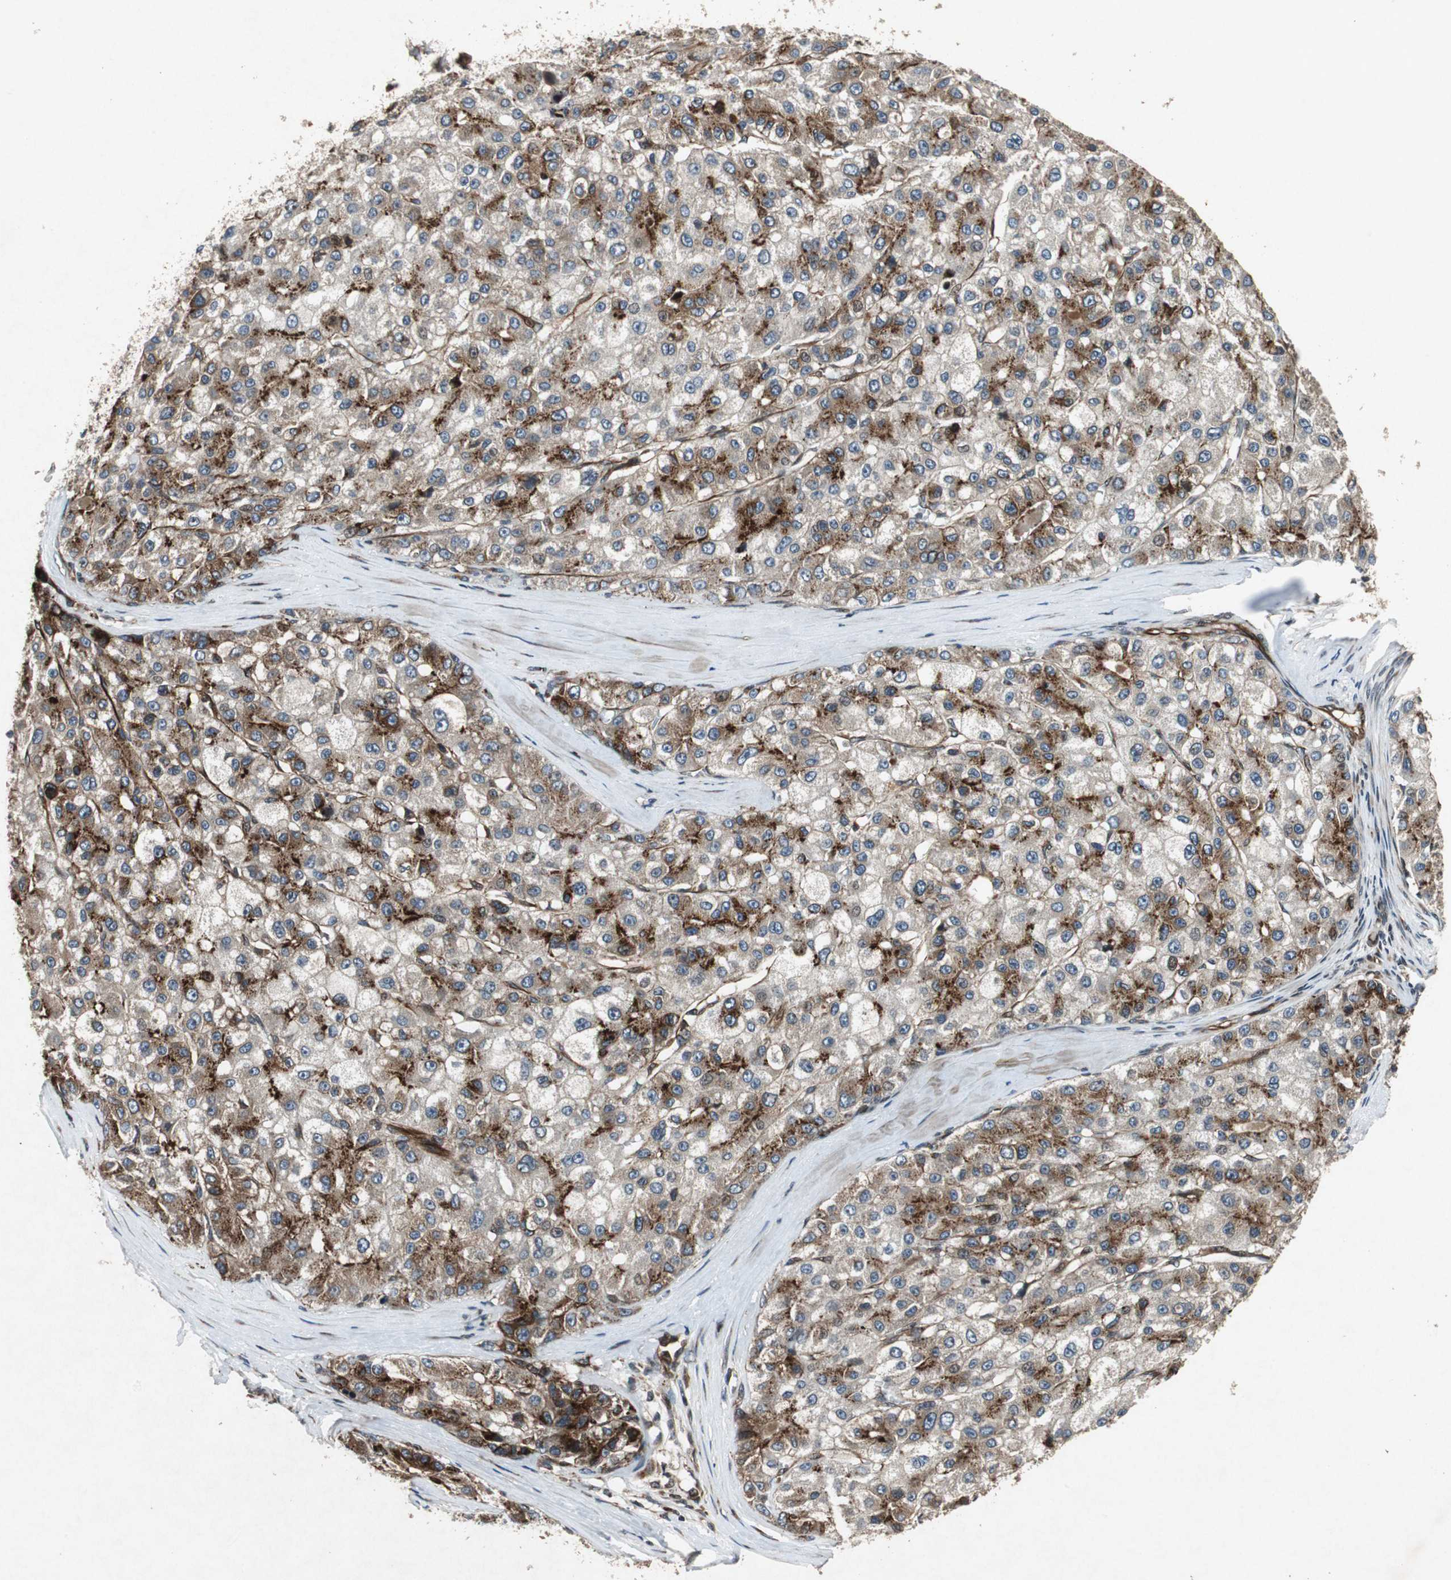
{"staining": {"intensity": "moderate", "quantity": "25%-75%", "location": "cytoplasmic/membranous"}, "tissue": "liver cancer", "cell_type": "Tumor cells", "image_type": "cancer", "snomed": [{"axis": "morphology", "description": "Carcinoma, Hepatocellular, NOS"}, {"axis": "topography", "description": "Liver"}], "caption": "Approximately 25%-75% of tumor cells in human liver hepatocellular carcinoma show moderate cytoplasmic/membranous protein staining as visualized by brown immunohistochemical staining.", "gene": "TUBA4A", "patient": {"sex": "male", "age": 80}}